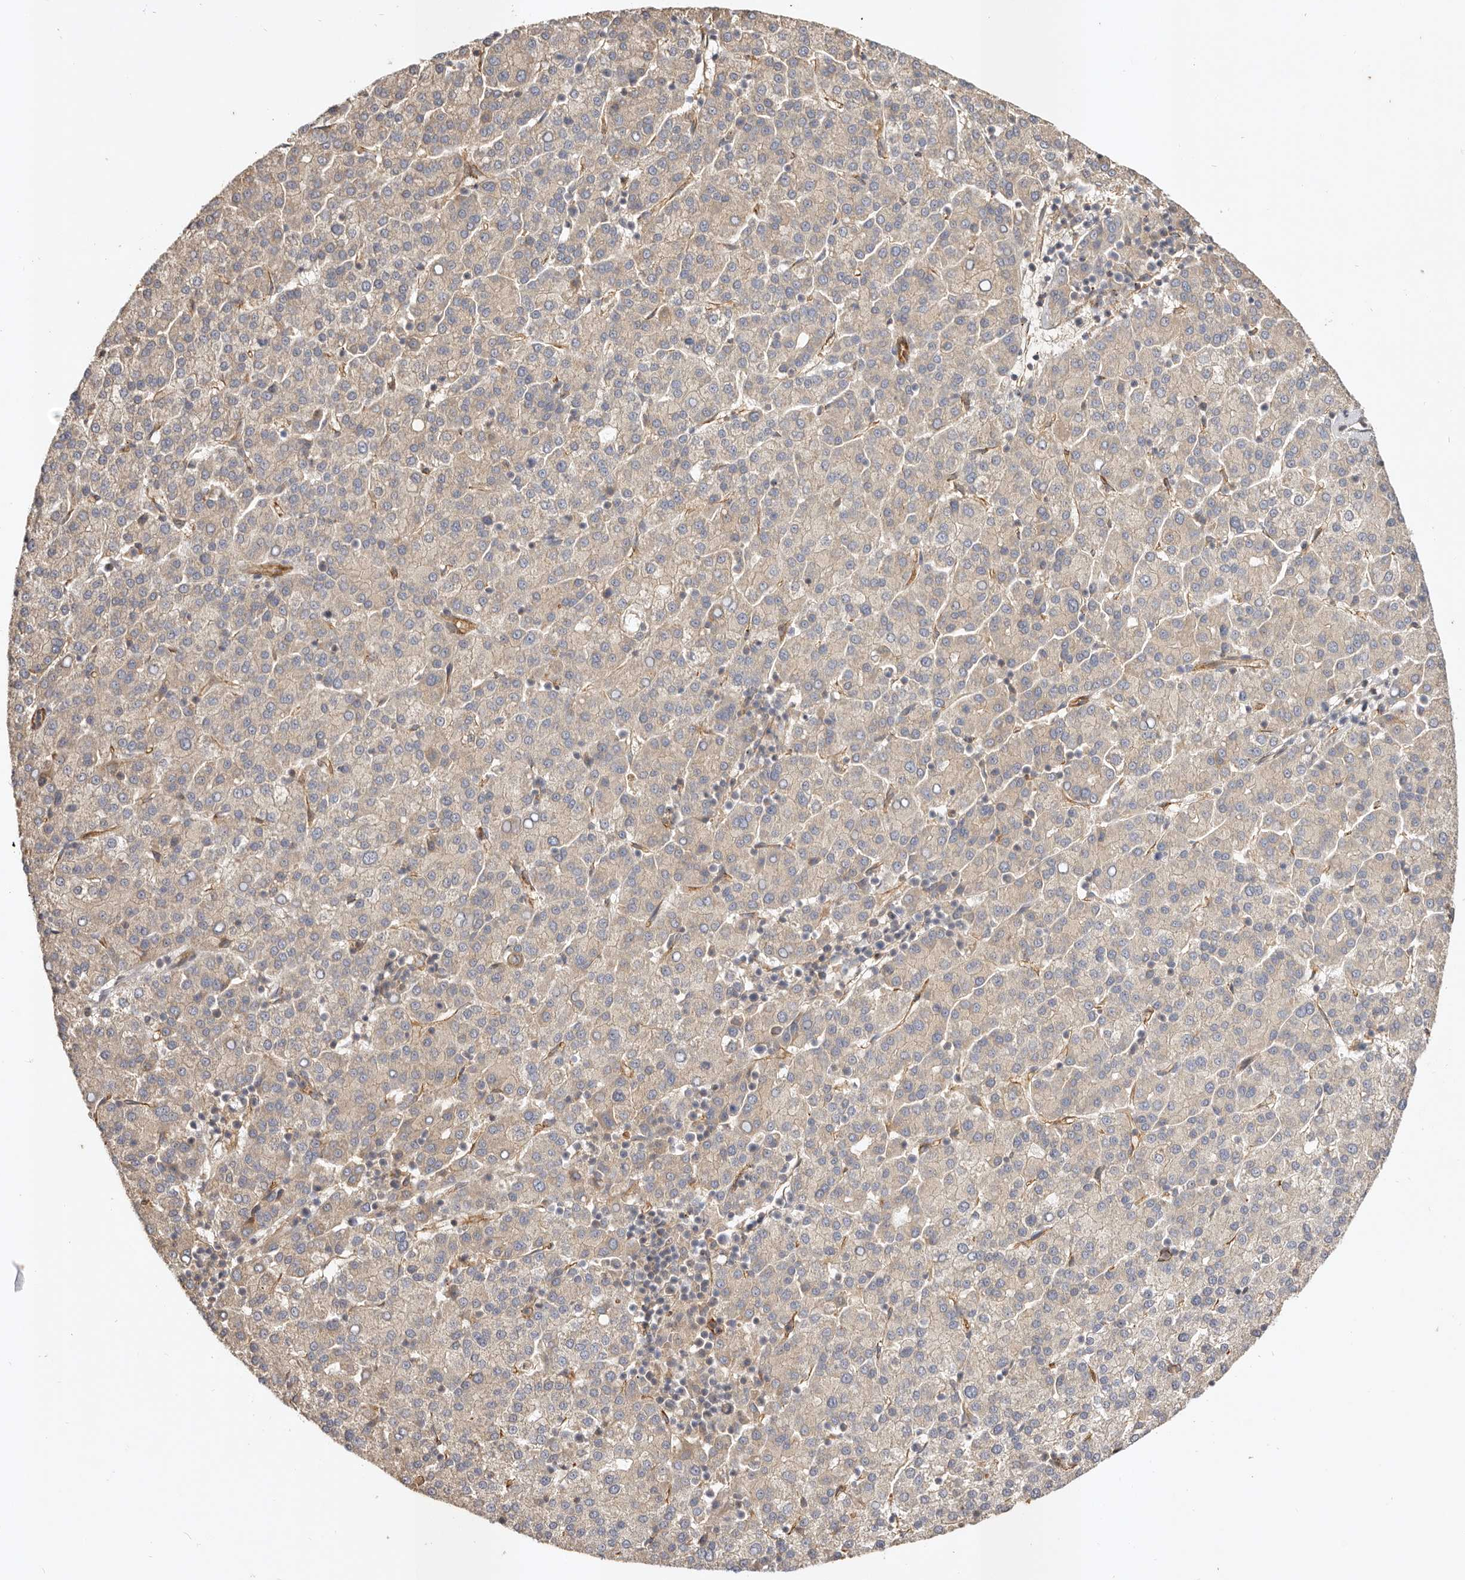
{"staining": {"intensity": "weak", "quantity": ">75%", "location": "cytoplasmic/membranous"}, "tissue": "liver cancer", "cell_type": "Tumor cells", "image_type": "cancer", "snomed": [{"axis": "morphology", "description": "Carcinoma, Hepatocellular, NOS"}, {"axis": "topography", "description": "Liver"}], "caption": "An image showing weak cytoplasmic/membranous expression in about >75% of tumor cells in hepatocellular carcinoma (liver), as visualized by brown immunohistochemical staining.", "gene": "ADAMTS9", "patient": {"sex": "female", "age": 58}}